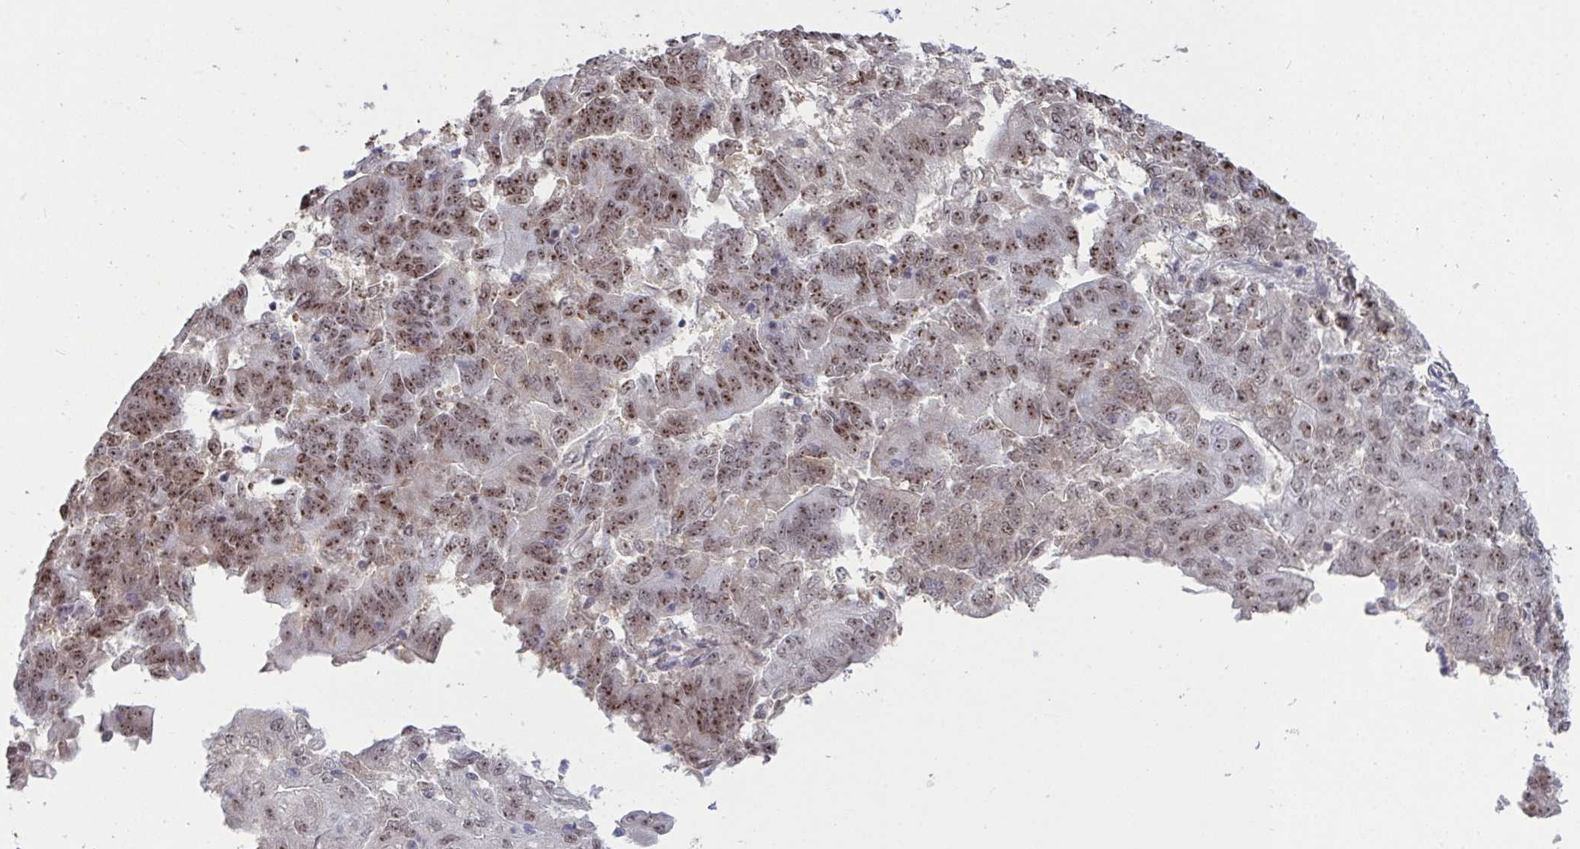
{"staining": {"intensity": "moderate", "quantity": ">75%", "location": "nuclear"}, "tissue": "endometrial cancer", "cell_type": "Tumor cells", "image_type": "cancer", "snomed": [{"axis": "morphology", "description": "Adenocarcinoma, NOS"}, {"axis": "topography", "description": "Endometrium"}], "caption": "Immunohistochemical staining of endometrial cancer (adenocarcinoma) reveals moderate nuclear protein positivity in about >75% of tumor cells. Using DAB (brown) and hematoxylin (blue) stains, captured at high magnification using brightfield microscopy.", "gene": "SUPT16H", "patient": {"sex": "female", "age": 70}}